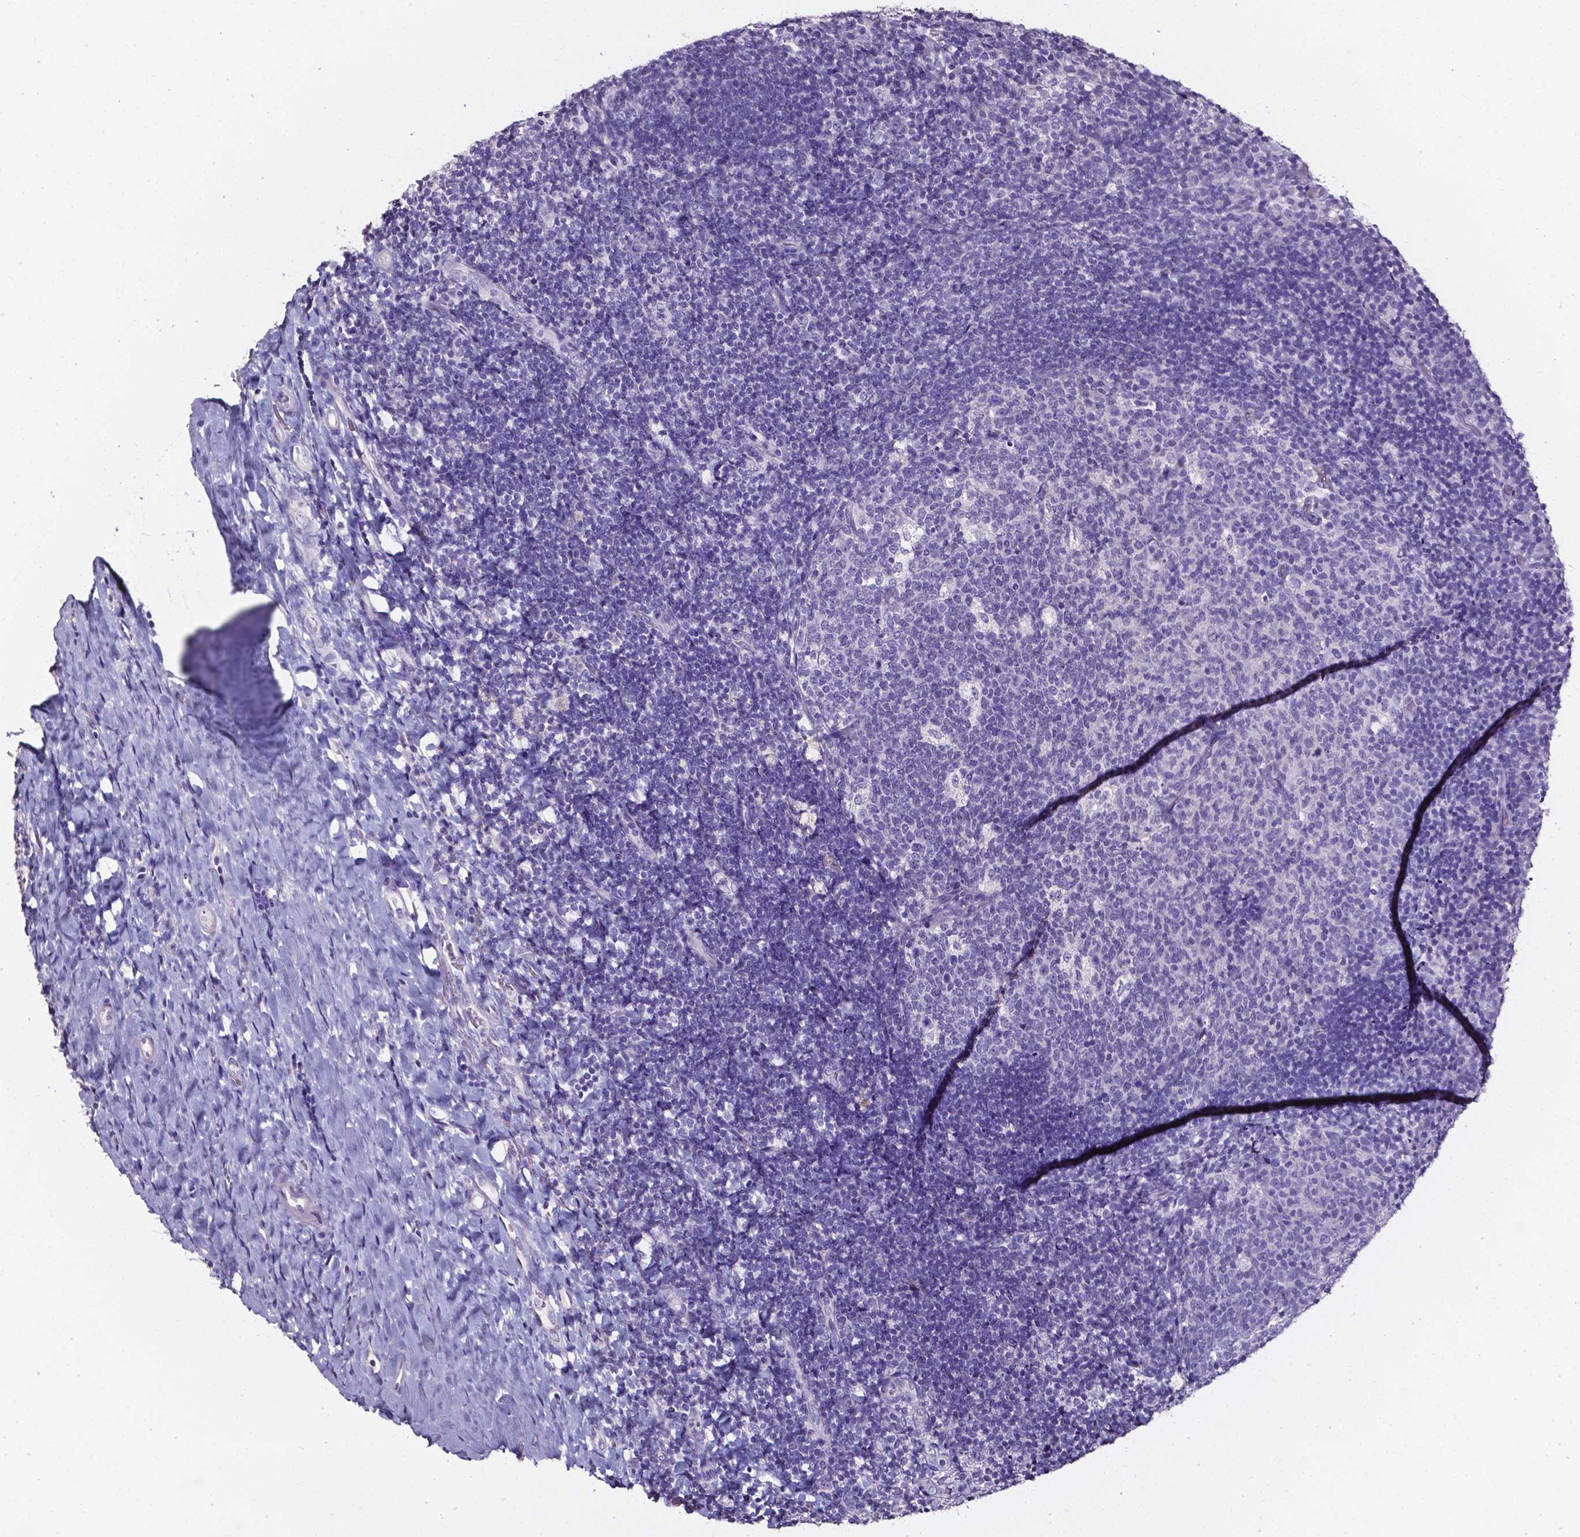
{"staining": {"intensity": "negative", "quantity": "none", "location": "none"}, "tissue": "tonsil", "cell_type": "Germinal center cells", "image_type": "normal", "snomed": [{"axis": "morphology", "description": "Normal tissue, NOS"}, {"axis": "topography", "description": "Tonsil"}], "caption": "Immunohistochemistry image of benign tonsil: human tonsil stained with DAB (3,3'-diaminobenzidine) shows no significant protein positivity in germinal center cells.", "gene": "DEFA5", "patient": {"sex": "female", "age": 10}}